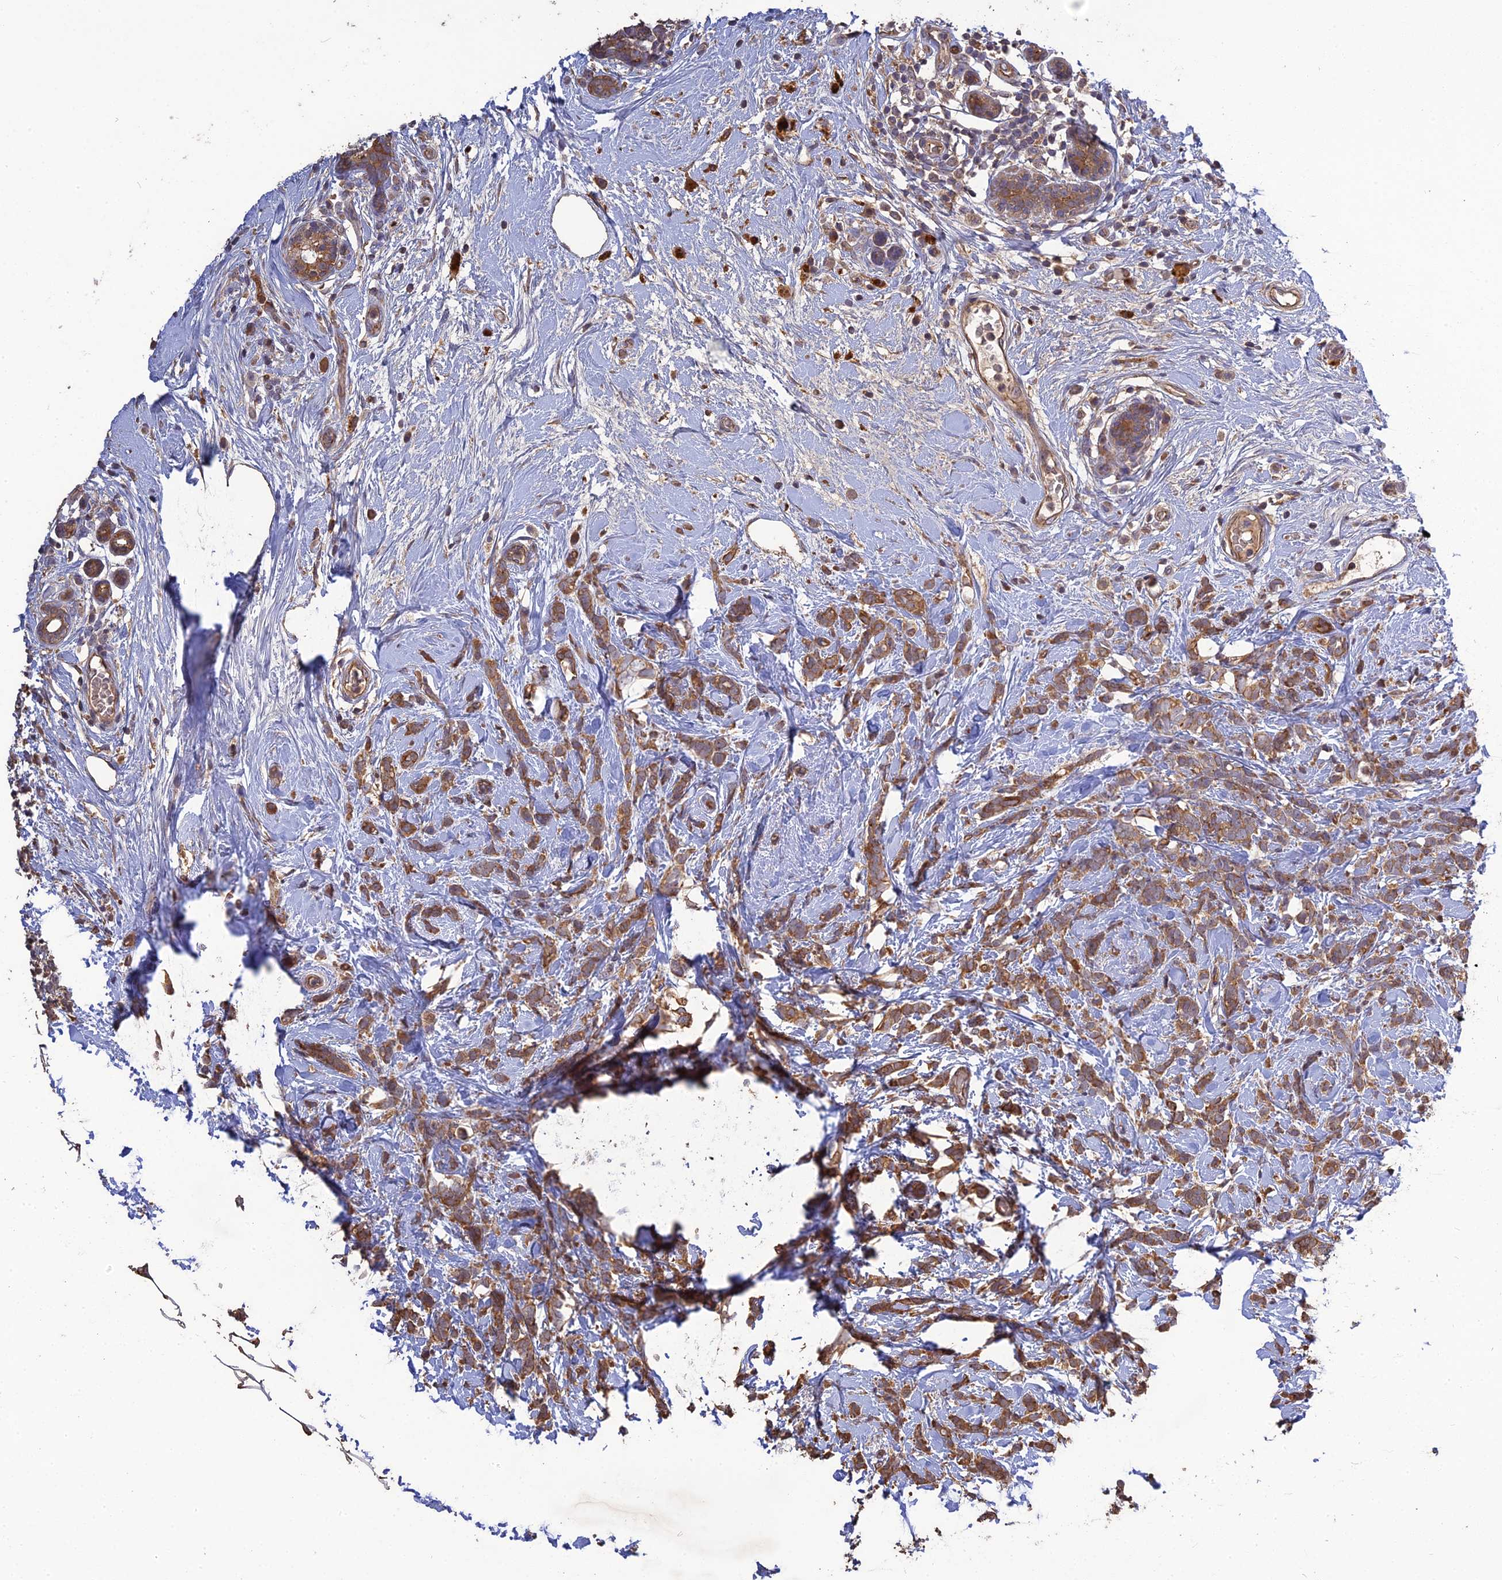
{"staining": {"intensity": "moderate", "quantity": ">75%", "location": "cytoplasmic/membranous"}, "tissue": "breast cancer", "cell_type": "Tumor cells", "image_type": "cancer", "snomed": [{"axis": "morphology", "description": "Lobular carcinoma"}, {"axis": "topography", "description": "Breast"}], "caption": "This is a photomicrograph of IHC staining of breast lobular carcinoma, which shows moderate positivity in the cytoplasmic/membranous of tumor cells.", "gene": "ARHGAP40", "patient": {"sex": "female", "age": 58}}